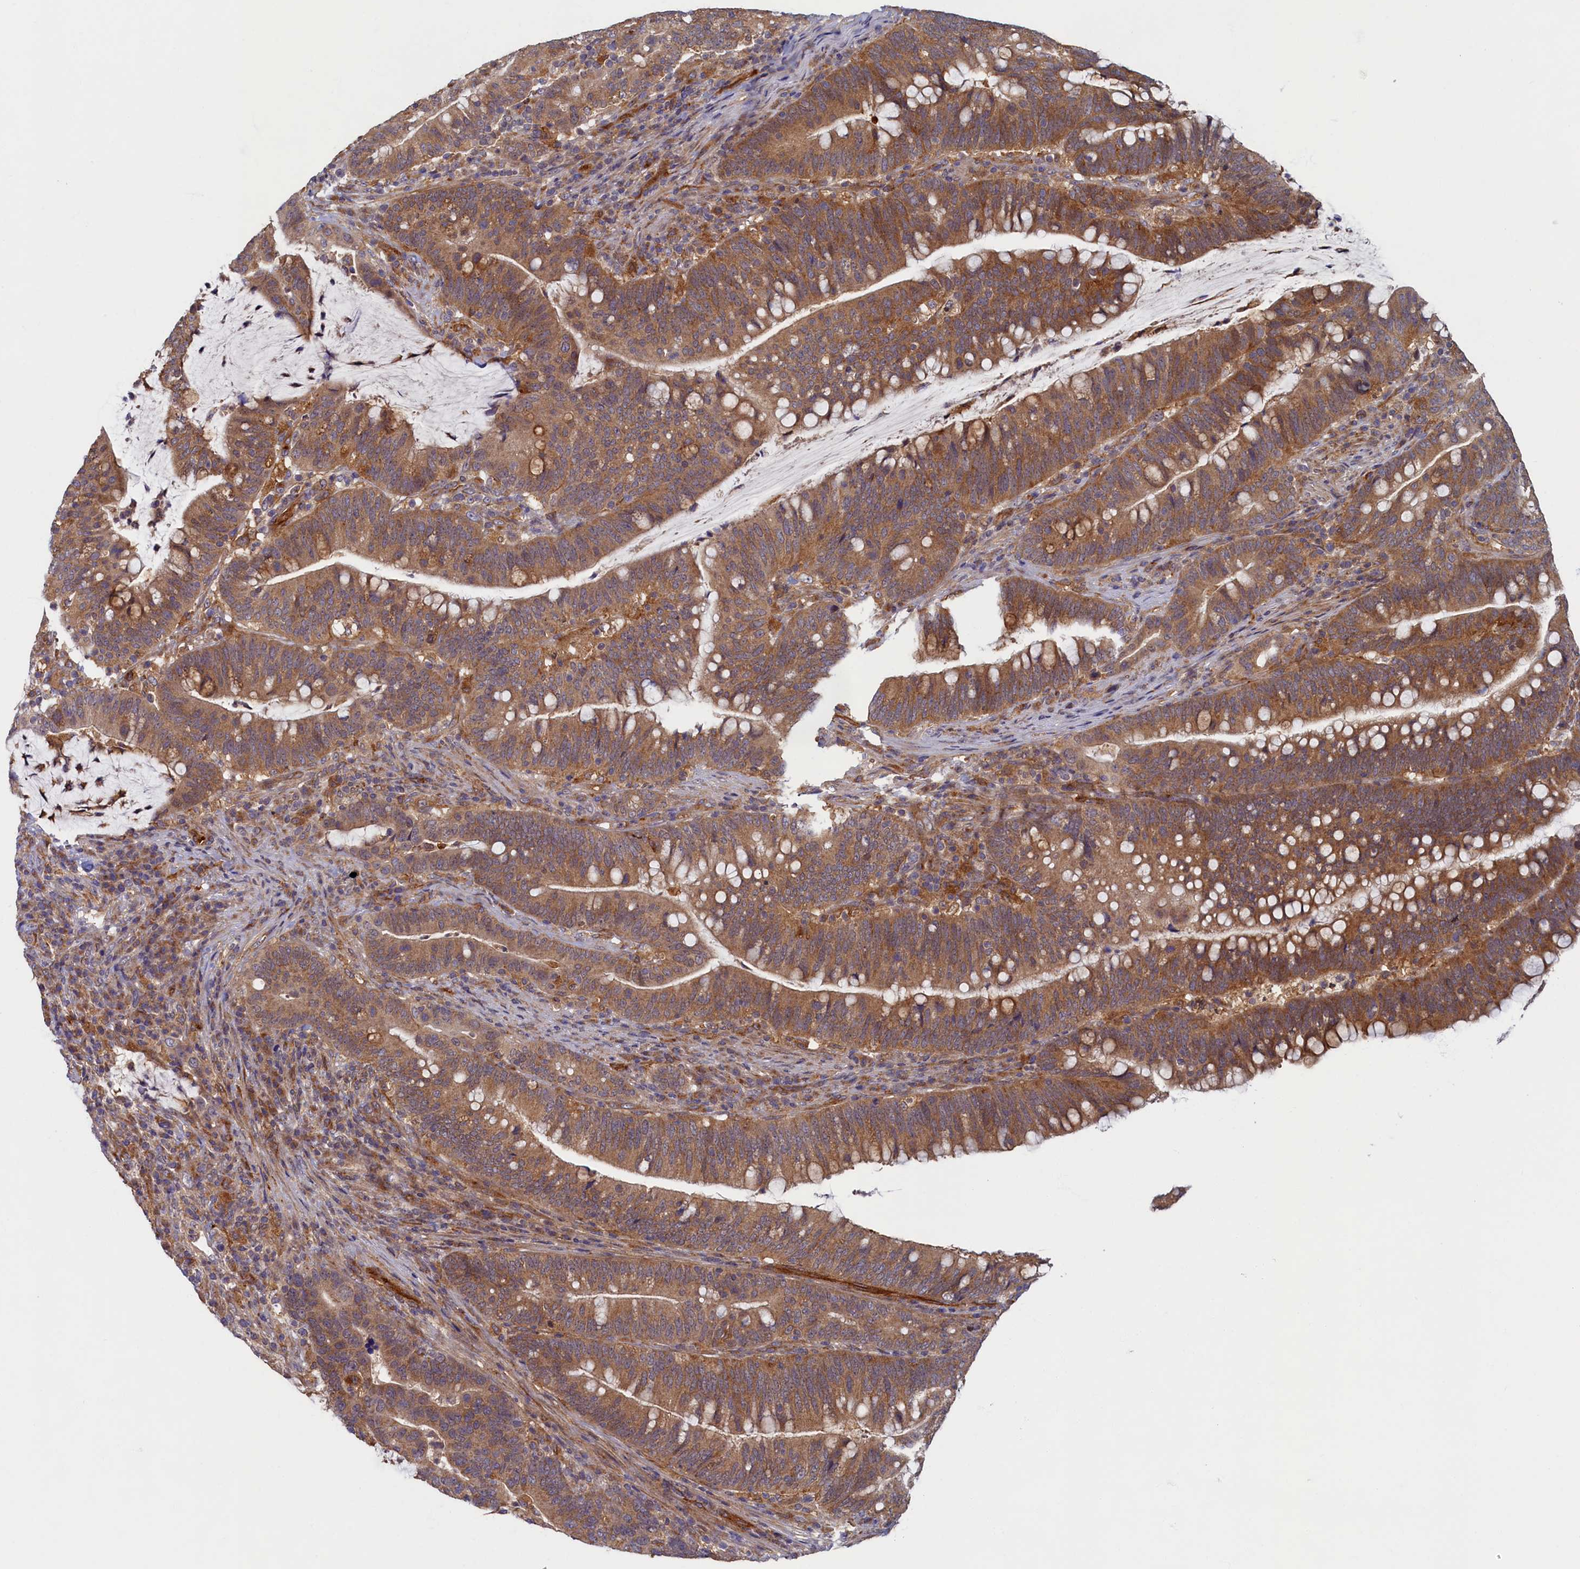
{"staining": {"intensity": "moderate", "quantity": ">75%", "location": "cytoplasmic/membranous"}, "tissue": "colorectal cancer", "cell_type": "Tumor cells", "image_type": "cancer", "snomed": [{"axis": "morphology", "description": "Adenocarcinoma, NOS"}, {"axis": "topography", "description": "Colon"}], "caption": "DAB (3,3'-diaminobenzidine) immunohistochemical staining of colorectal adenocarcinoma demonstrates moderate cytoplasmic/membranous protein staining in about >75% of tumor cells.", "gene": "STX12", "patient": {"sex": "female", "age": 66}}